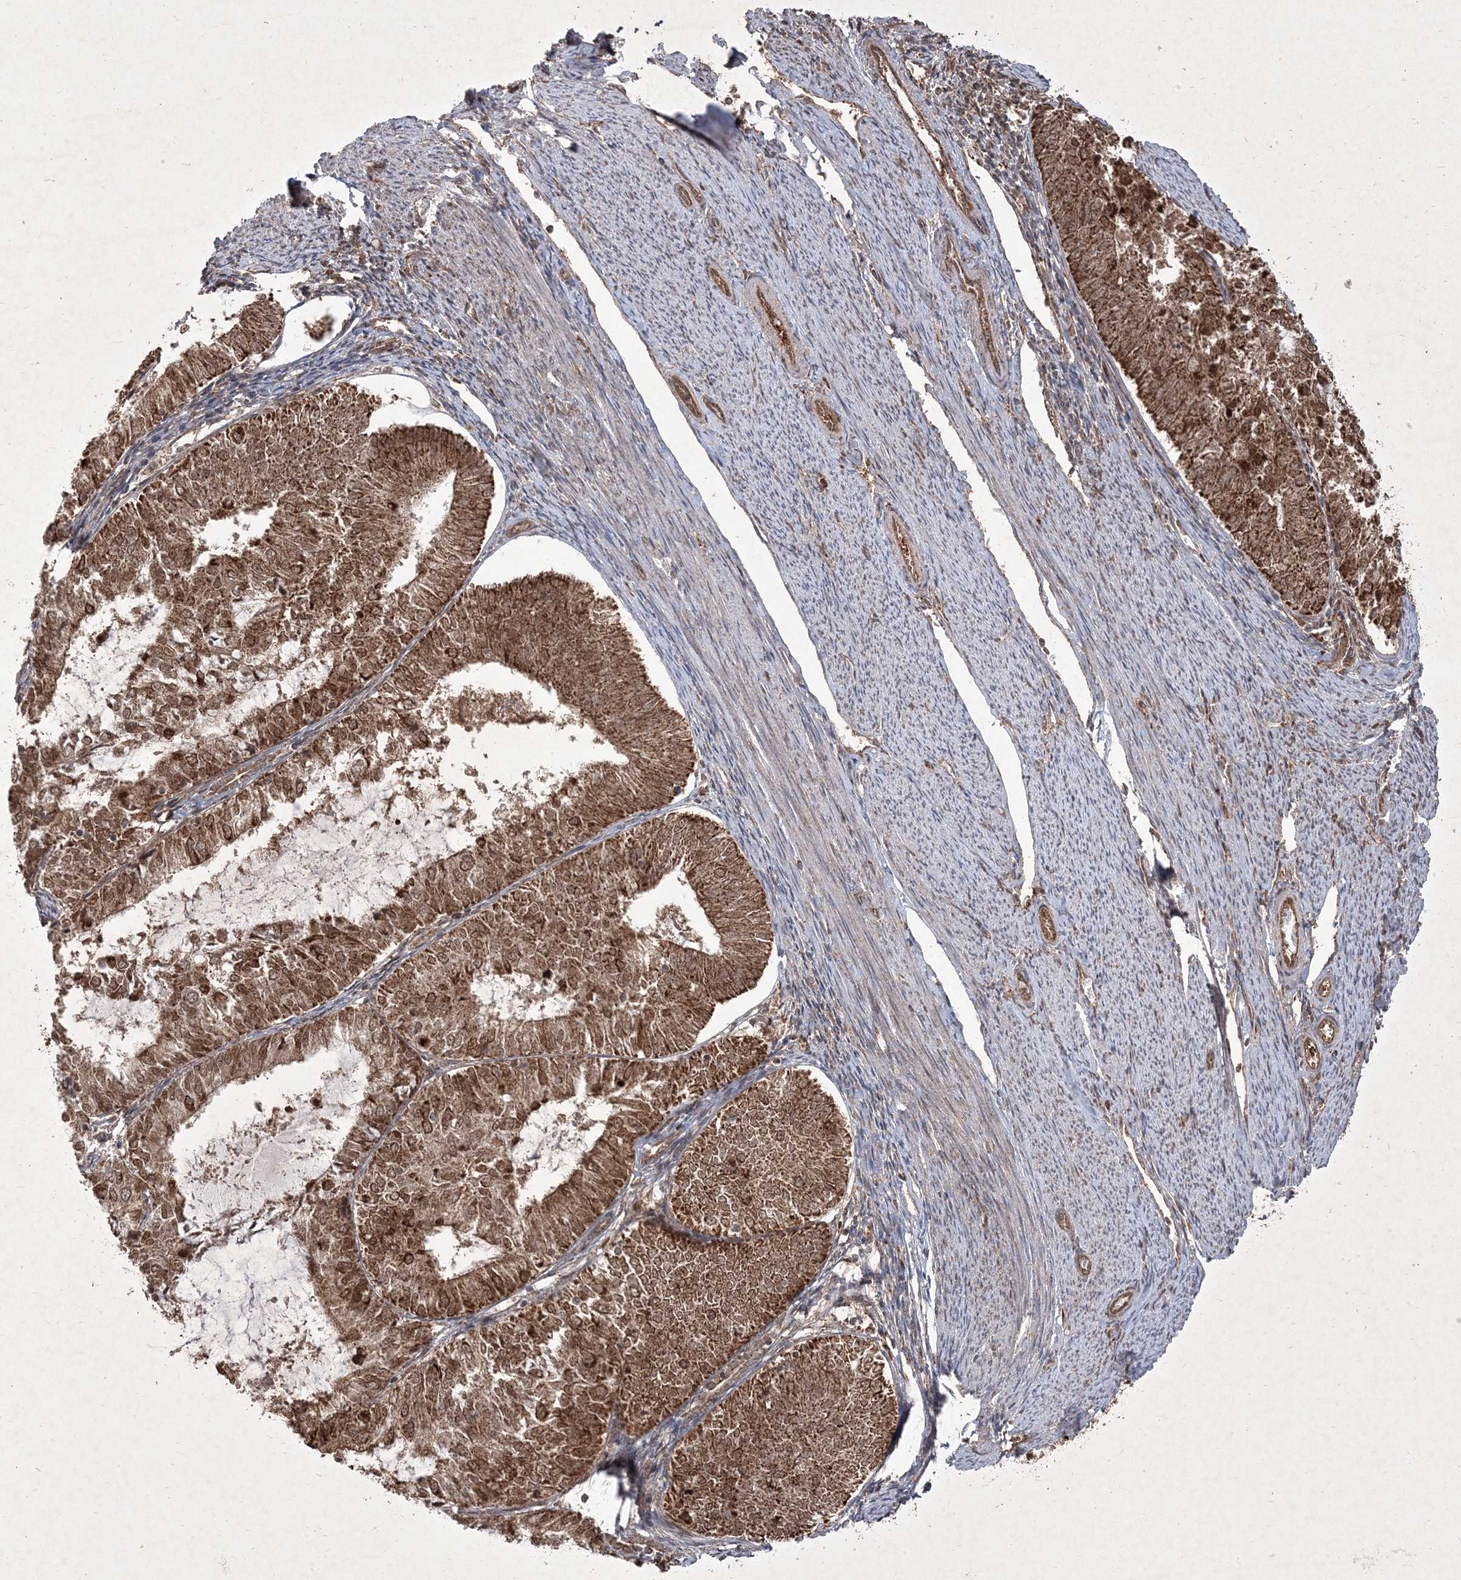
{"staining": {"intensity": "moderate", "quantity": ">75%", "location": "cytoplasmic/membranous,nuclear"}, "tissue": "endometrial cancer", "cell_type": "Tumor cells", "image_type": "cancer", "snomed": [{"axis": "morphology", "description": "Adenocarcinoma, NOS"}, {"axis": "topography", "description": "Endometrium"}], "caption": "Immunohistochemistry (DAB (3,3'-diaminobenzidine)) staining of human adenocarcinoma (endometrial) displays moderate cytoplasmic/membranous and nuclear protein expression in approximately >75% of tumor cells.", "gene": "PLEKHM2", "patient": {"sex": "female", "age": 57}}